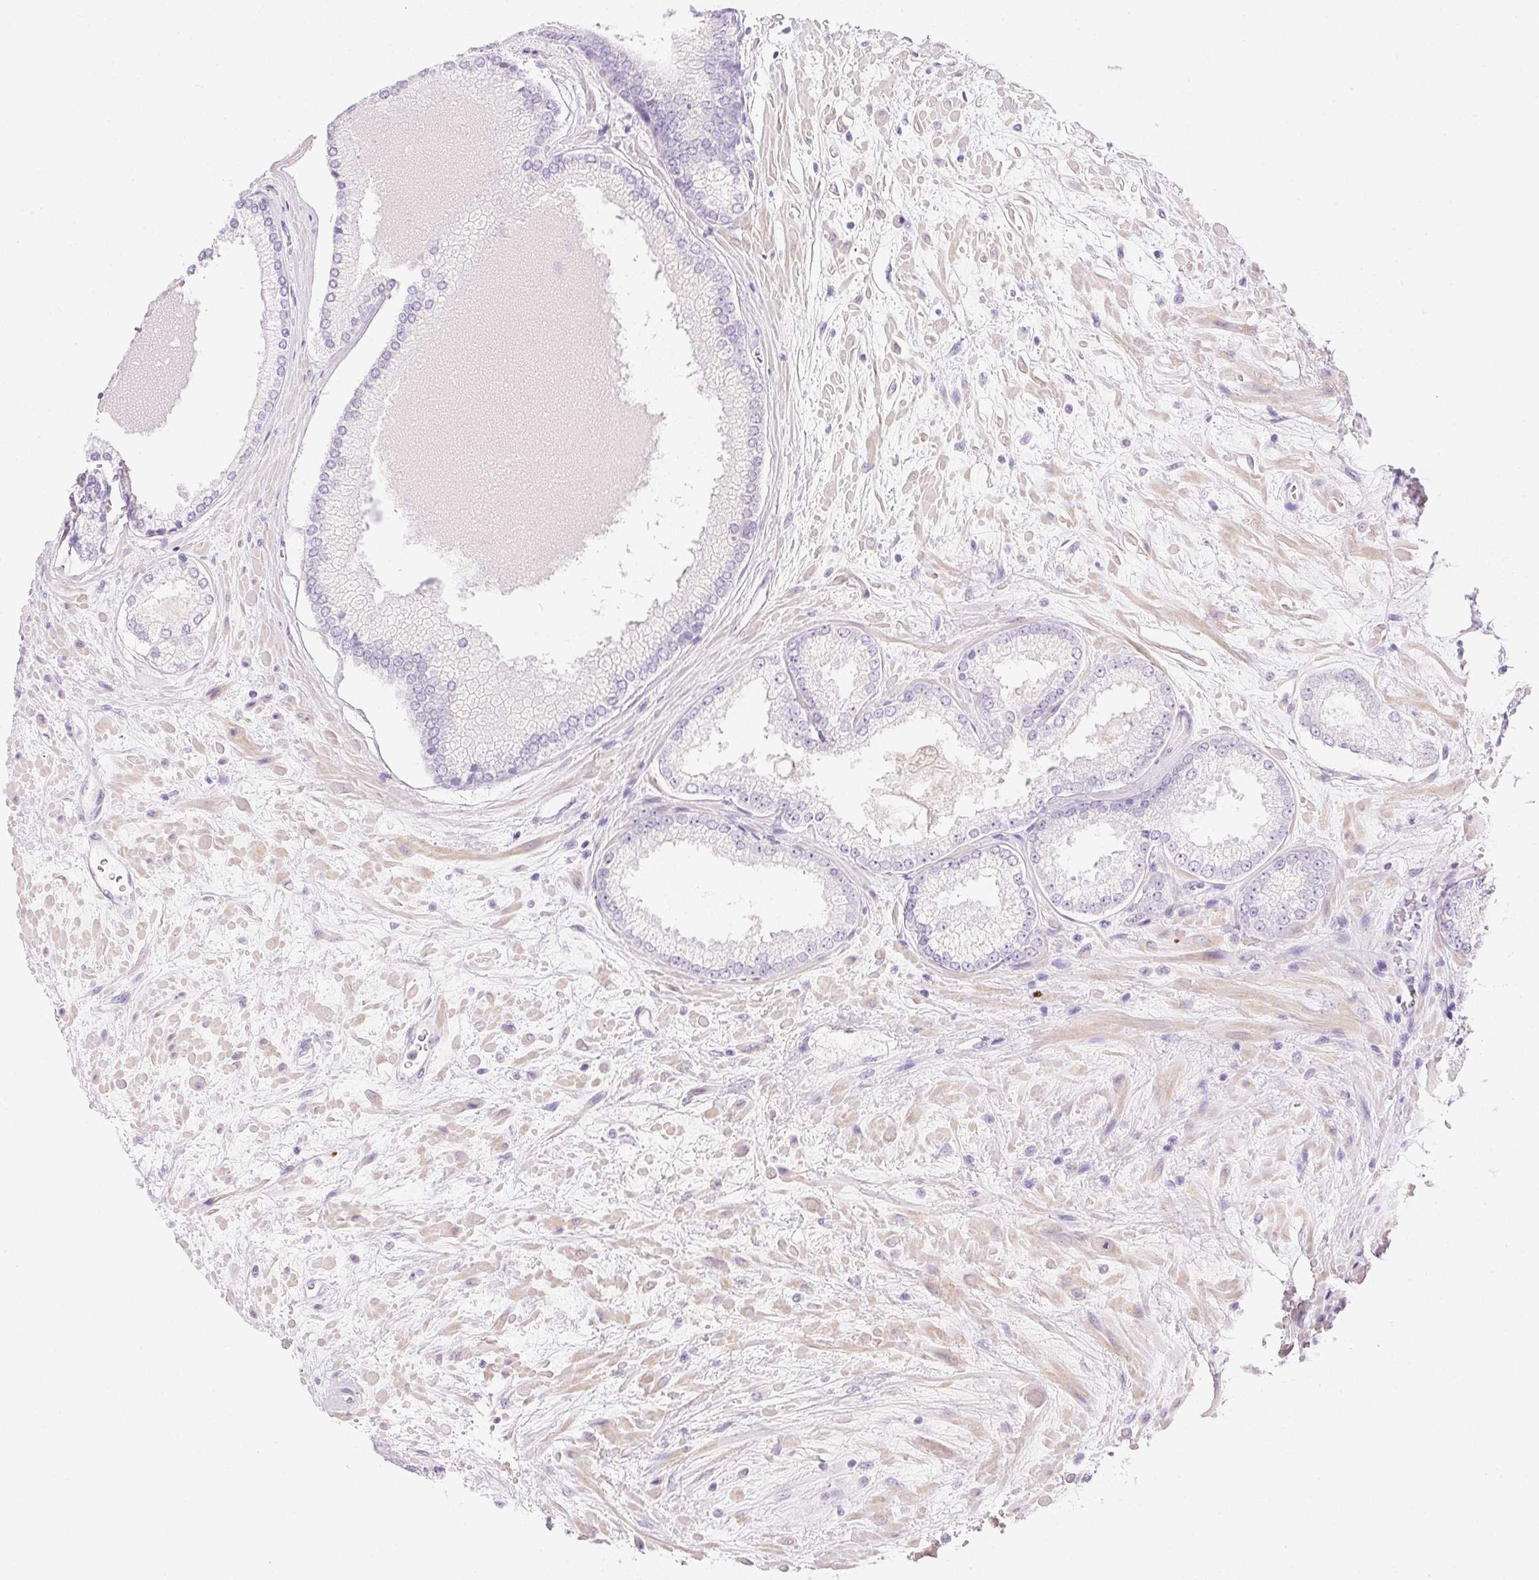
{"staining": {"intensity": "negative", "quantity": "none", "location": "none"}, "tissue": "prostate cancer", "cell_type": "Tumor cells", "image_type": "cancer", "snomed": [{"axis": "morphology", "description": "Adenocarcinoma, High grade"}, {"axis": "topography", "description": "Prostate"}], "caption": "Tumor cells show no significant protein expression in prostate cancer (high-grade adenocarcinoma).", "gene": "CTRL", "patient": {"sex": "male", "age": 73}}